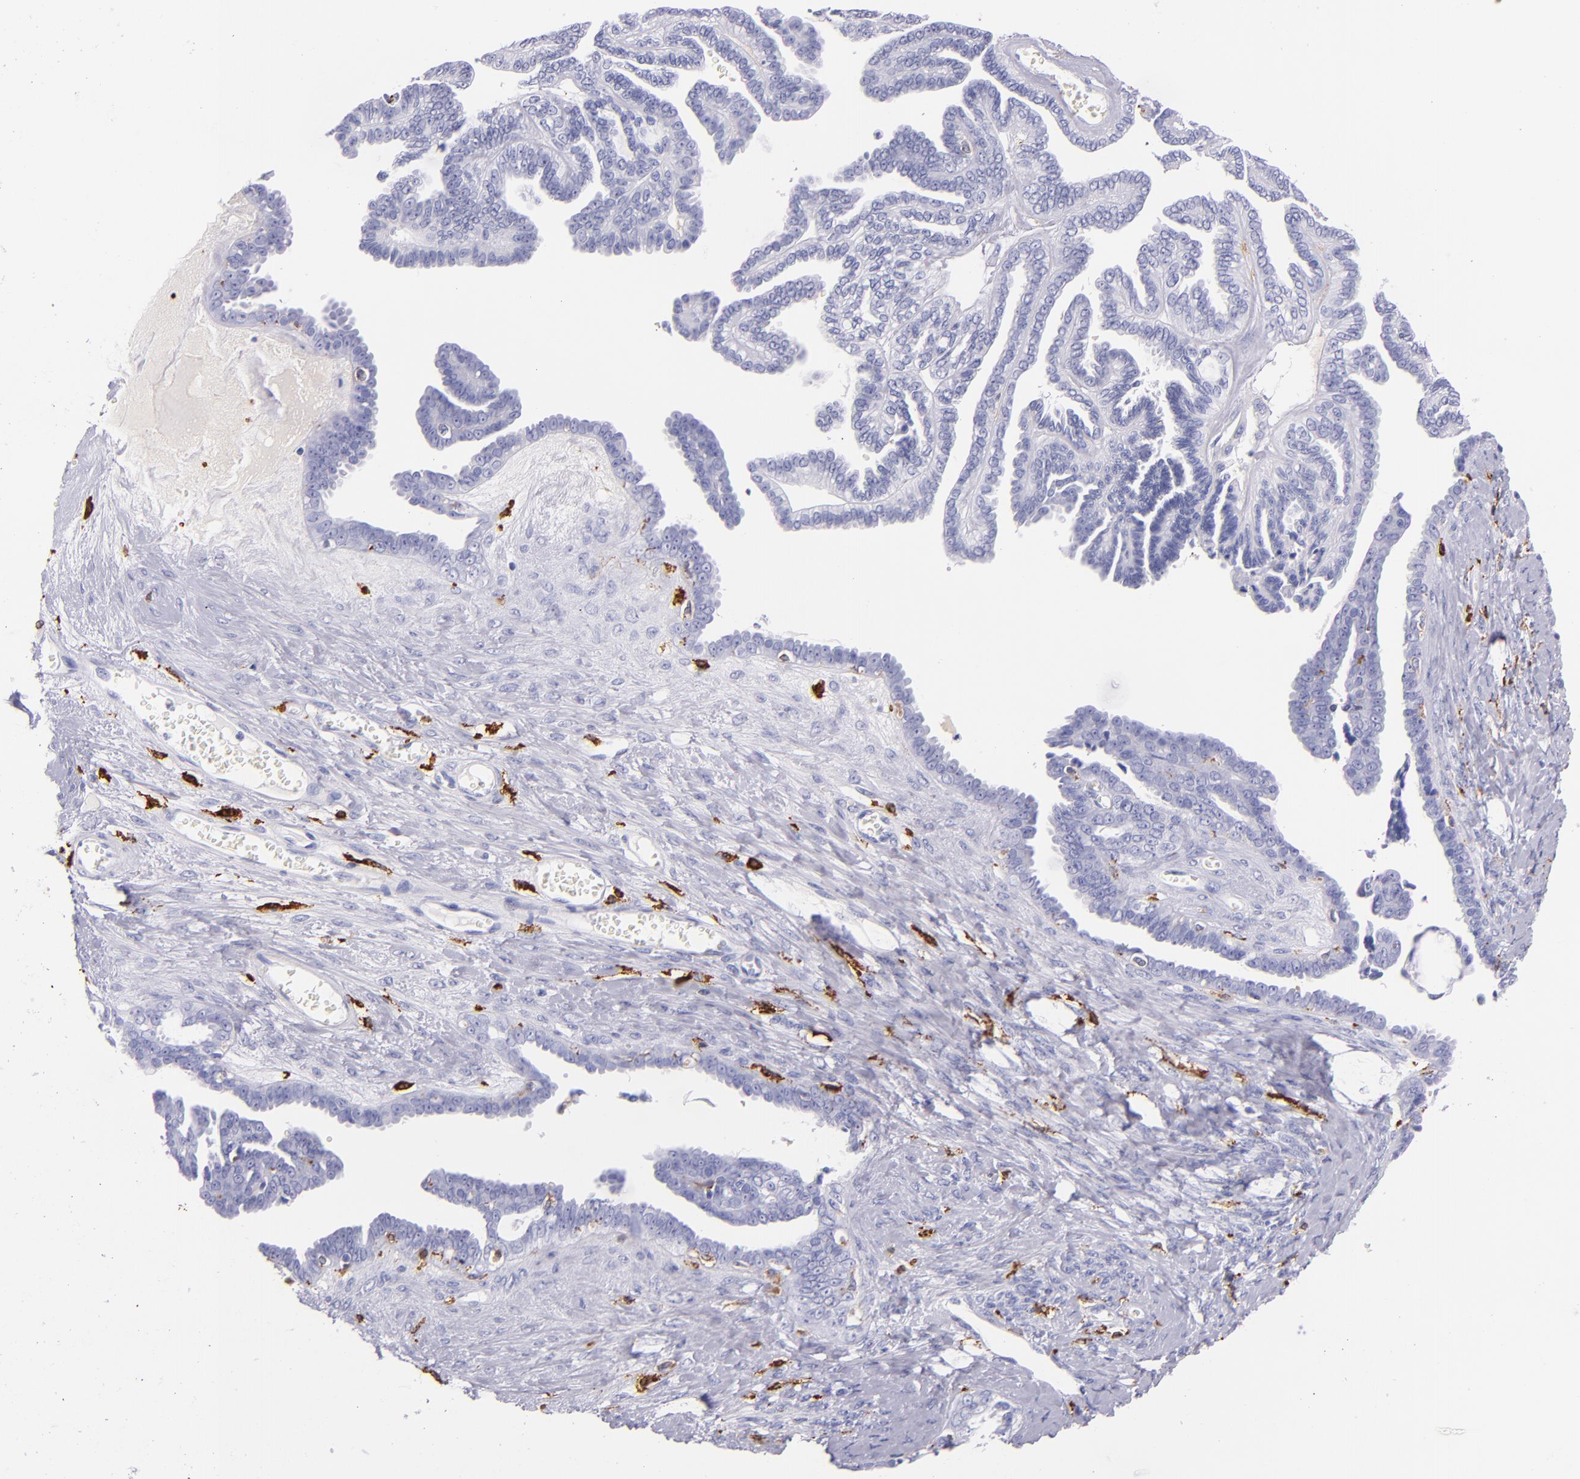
{"staining": {"intensity": "negative", "quantity": "none", "location": "none"}, "tissue": "ovarian cancer", "cell_type": "Tumor cells", "image_type": "cancer", "snomed": [{"axis": "morphology", "description": "Cystadenocarcinoma, serous, NOS"}, {"axis": "topography", "description": "Ovary"}], "caption": "Ovarian cancer (serous cystadenocarcinoma) was stained to show a protein in brown. There is no significant expression in tumor cells.", "gene": "CD163", "patient": {"sex": "female", "age": 71}}